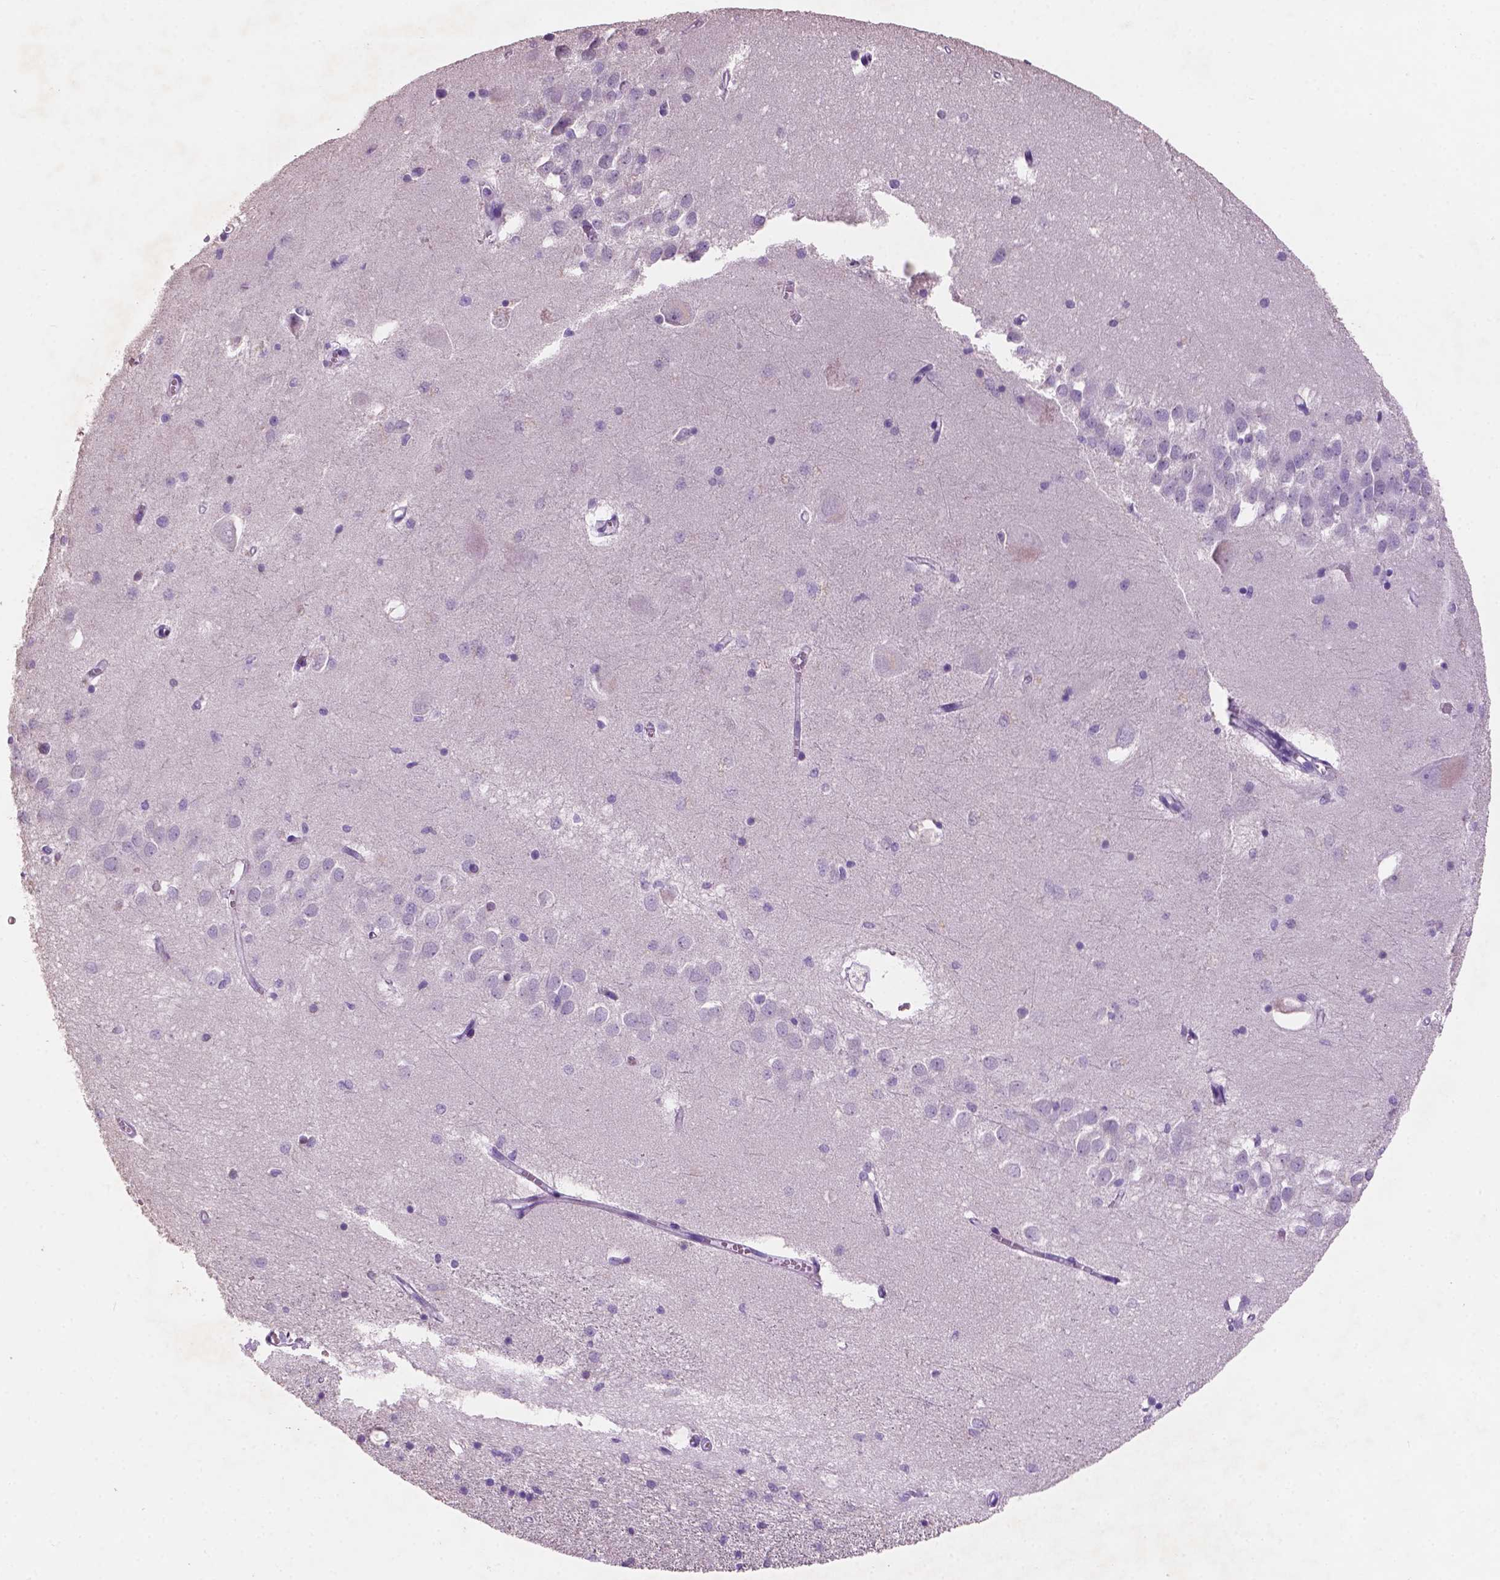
{"staining": {"intensity": "negative", "quantity": "none", "location": "none"}, "tissue": "hippocampus", "cell_type": "Glial cells", "image_type": "normal", "snomed": [{"axis": "morphology", "description": "Normal tissue, NOS"}, {"axis": "topography", "description": "Lateral ventricle wall"}, {"axis": "topography", "description": "Hippocampus"}], "caption": "Immunohistochemical staining of unremarkable hippocampus displays no significant expression in glial cells. The staining was performed using DAB to visualize the protein expression in brown, while the nuclei were stained in blue with hematoxylin (Magnification: 20x).", "gene": "SBSN", "patient": {"sex": "female", "age": 63}}